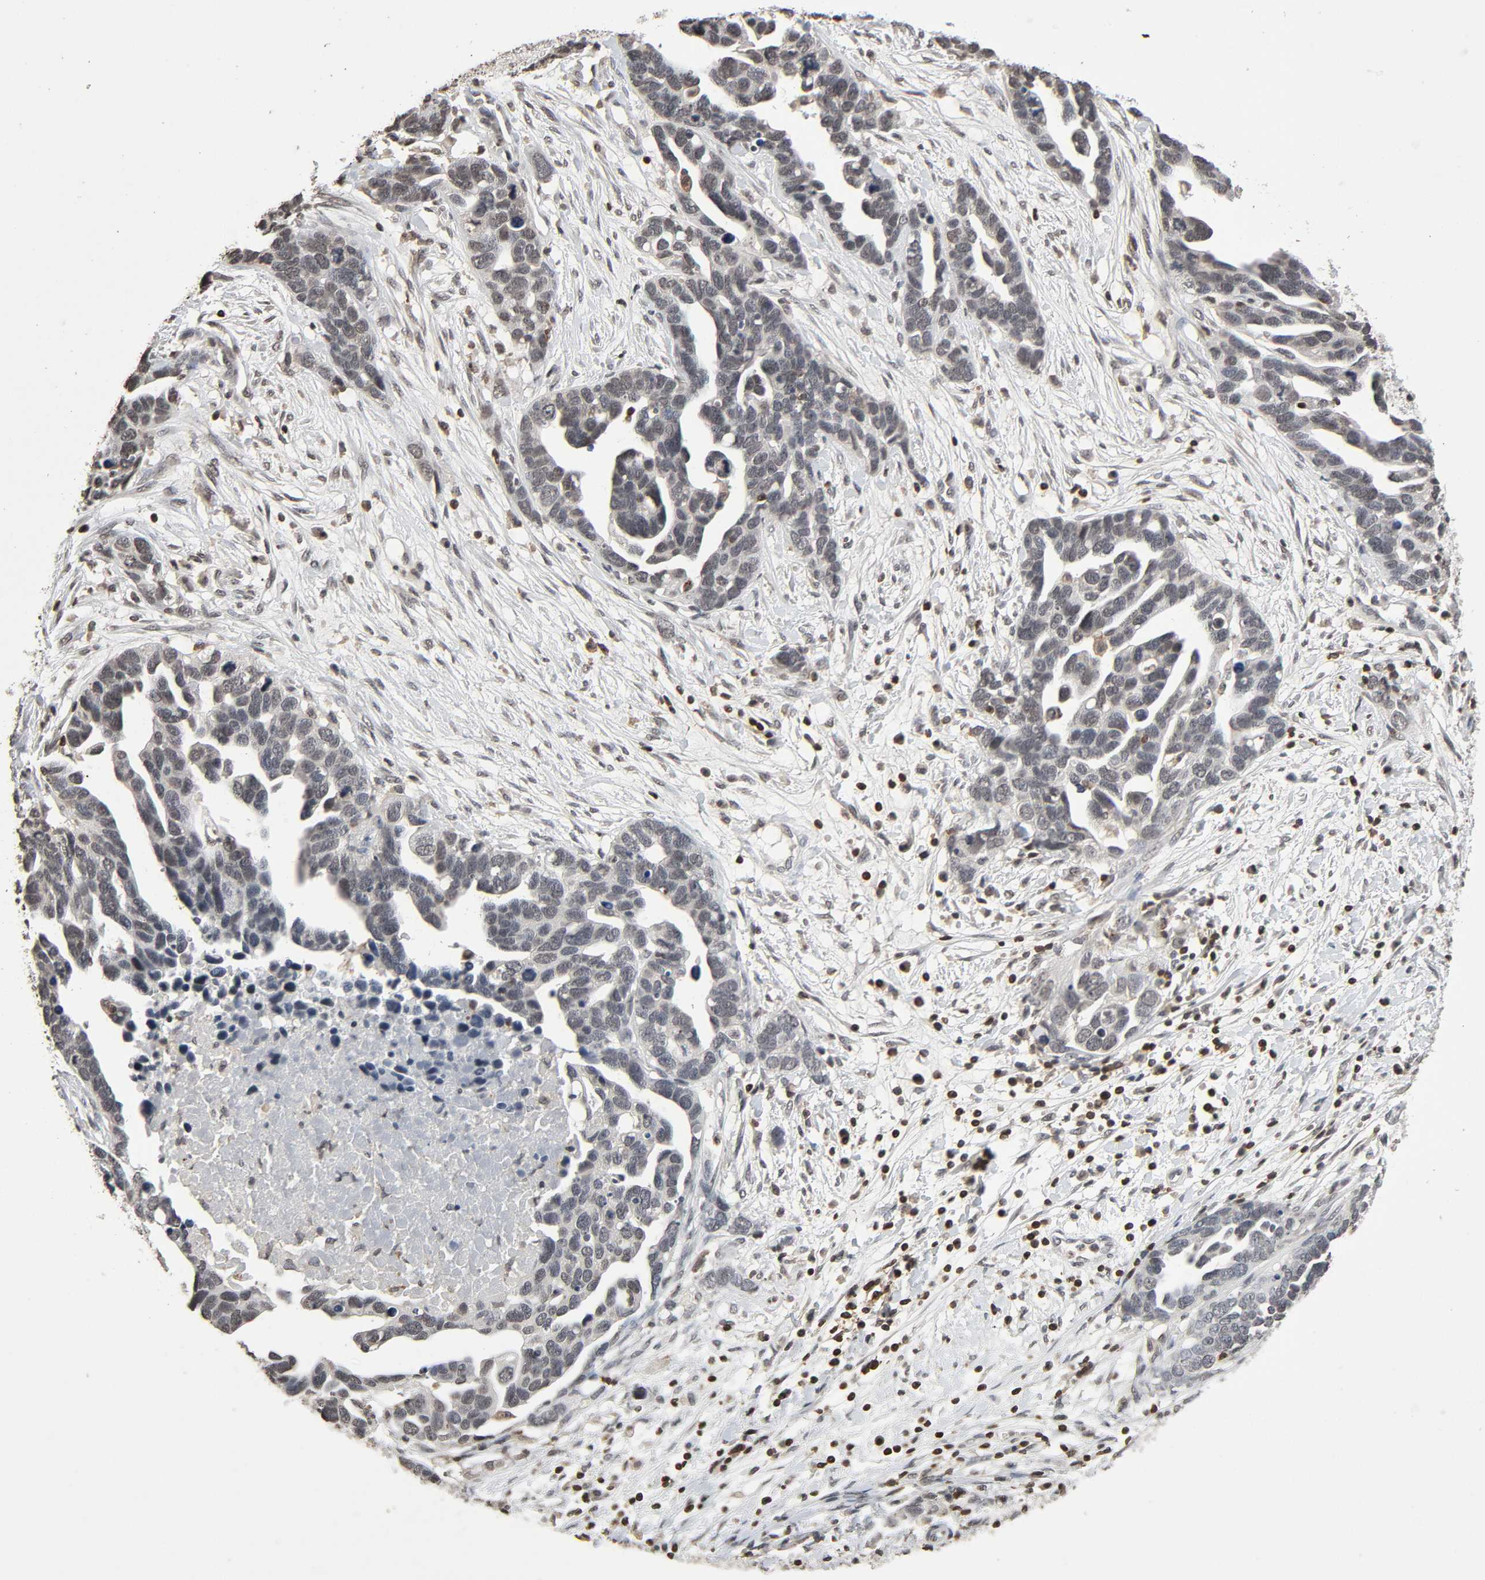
{"staining": {"intensity": "negative", "quantity": "none", "location": "none"}, "tissue": "ovarian cancer", "cell_type": "Tumor cells", "image_type": "cancer", "snomed": [{"axis": "morphology", "description": "Cystadenocarcinoma, serous, NOS"}, {"axis": "topography", "description": "Ovary"}], "caption": "Immunohistochemistry of serous cystadenocarcinoma (ovarian) displays no positivity in tumor cells.", "gene": "STK4", "patient": {"sex": "female", "age": 54}}